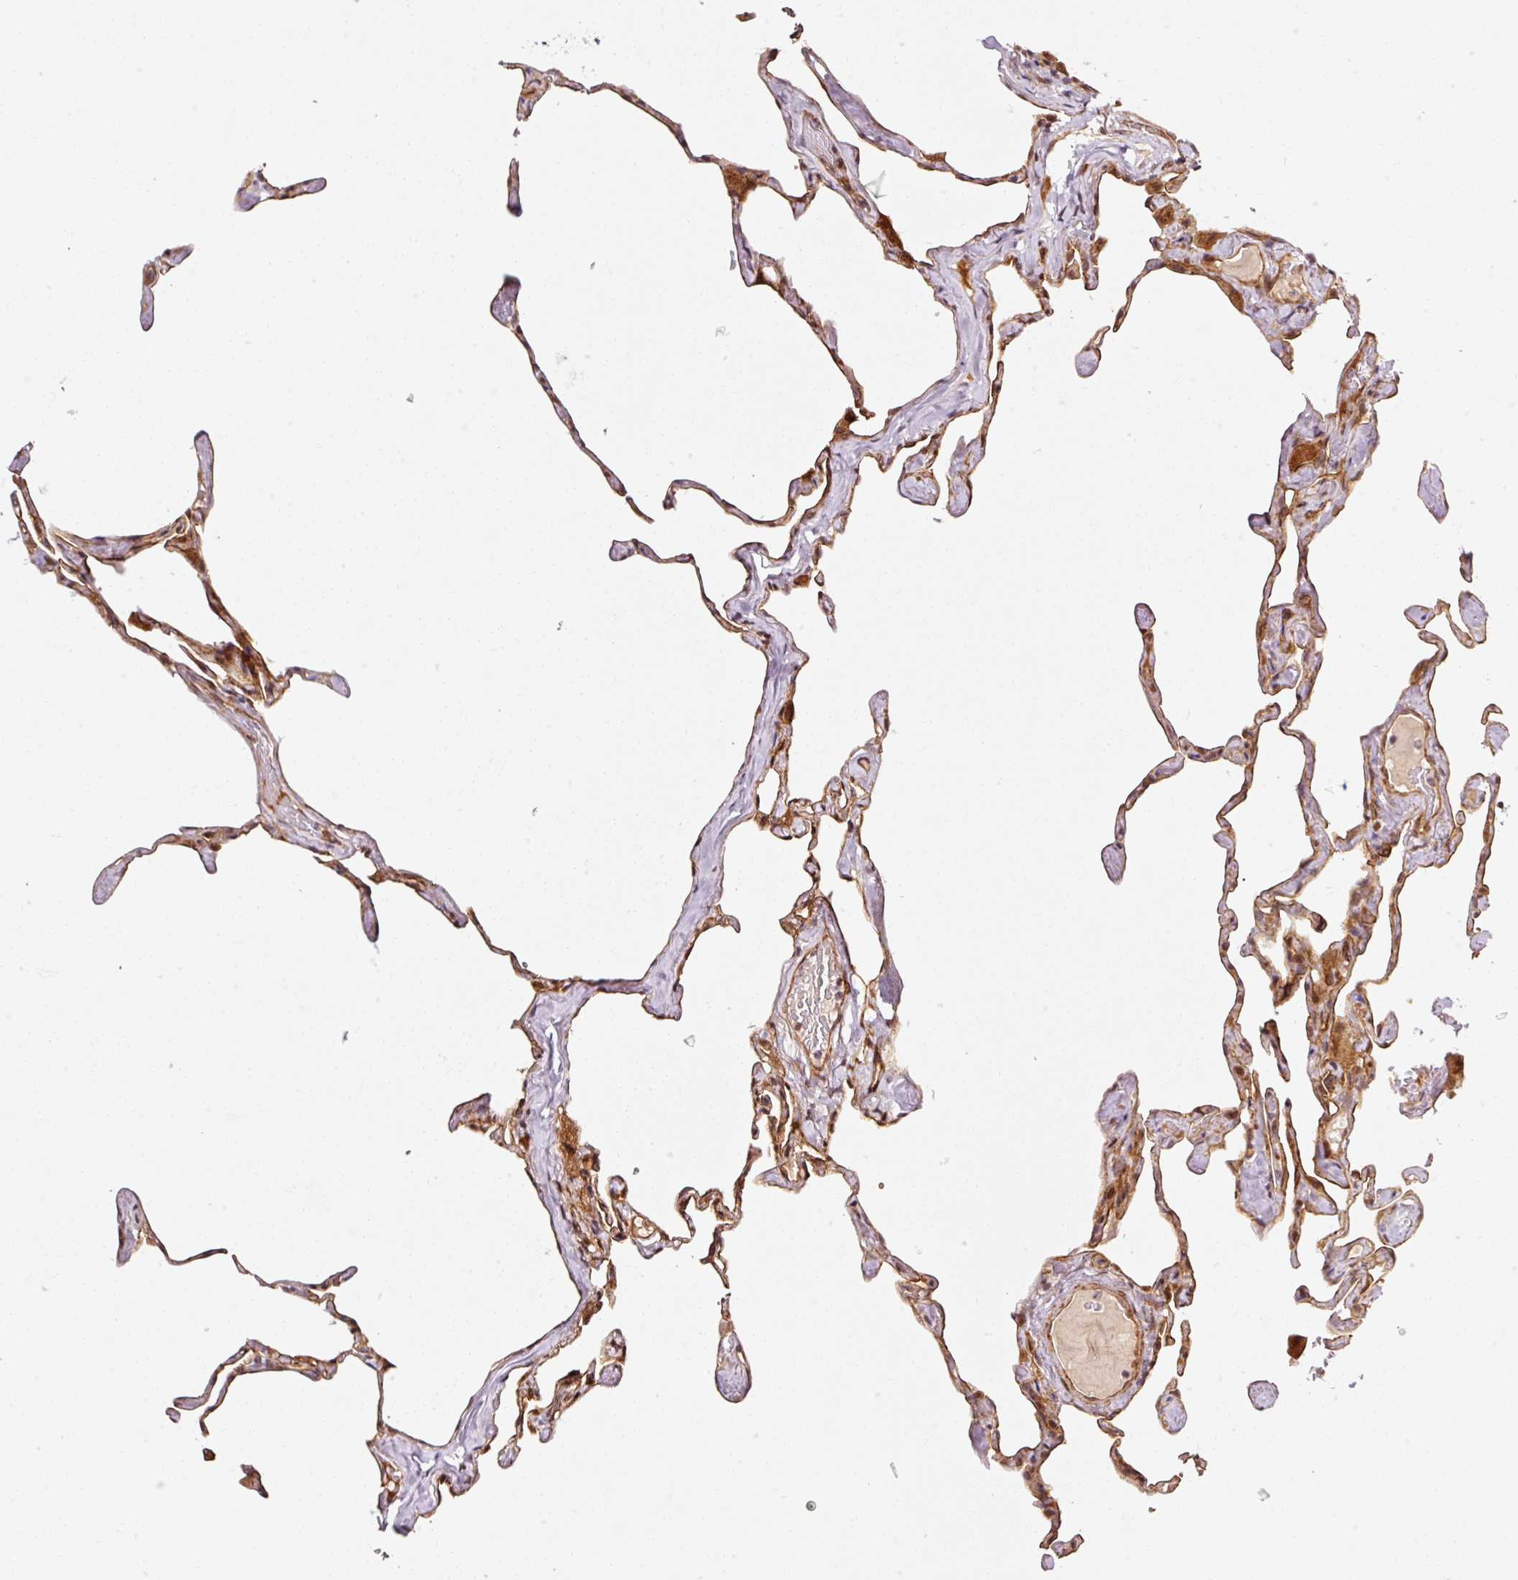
{"staining": {"intensity": "moderate", "quantity": "25%-75%", "location": "cytoplasmic/membranous"}, "tissue": "lung", "cell_type": "Alveolar cells", "image_type": "normal", "snomed": [{"axis": "morphology", "description": "Normal tissue, NOS"}, {"axis": "topography", "description": "Lung"}], "caption": "High-magnification brightfield microscopy of benign lung stained with DAB (brown) and counterstained with hematoxylin (blue). alveolar cells exhibit moderate cytoplasmic/membranous staining is seen in about25%-75% of cells.", "gene": "ANKRD20A1", "patient": {"sex": "male", "age": 65}}